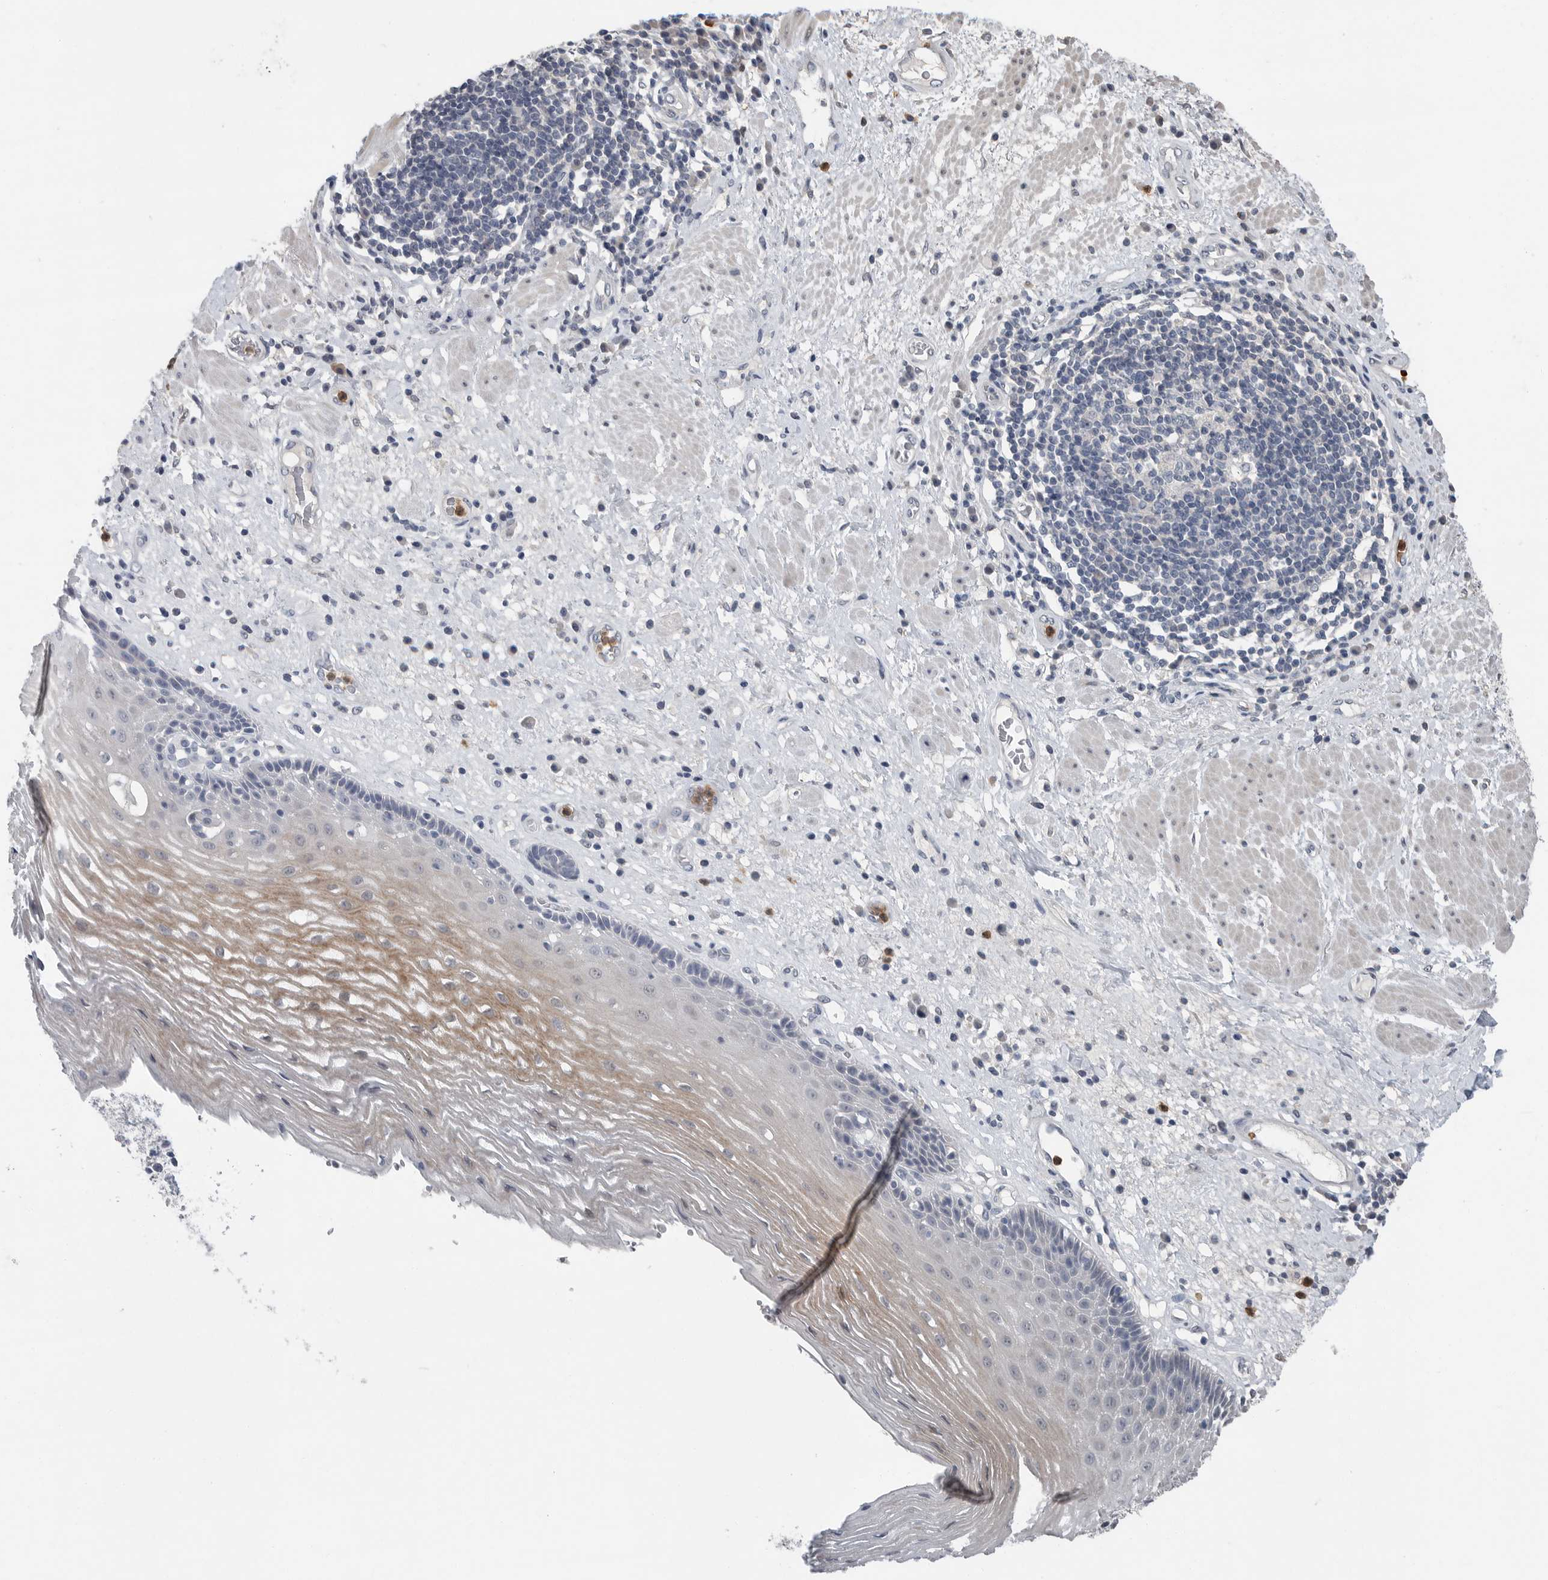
{"staining": {"intensity": "moderate", "quantity": "<25%", "location": "cytoplasmic/membranous"}, "tissue": "esophagus", "cell_type": "Squamous epithelial cells", "image_type": "normal", "snomed": [{"axis": "morphology", "description": "Normal tissue, NOS"}, {"axis": "morphology", "description": "Adenocarcinoma, NOS"}, {"axis": "topography", "description": "Esophagus"}], "caption": "Protein expression analysis of normal esophagus displays moderate cytoplasmic/membranous staining in approximately <25% of squamous epithelial cells.", "gene": "SCP2", "patient": {"sex": "male", "age": 62}}